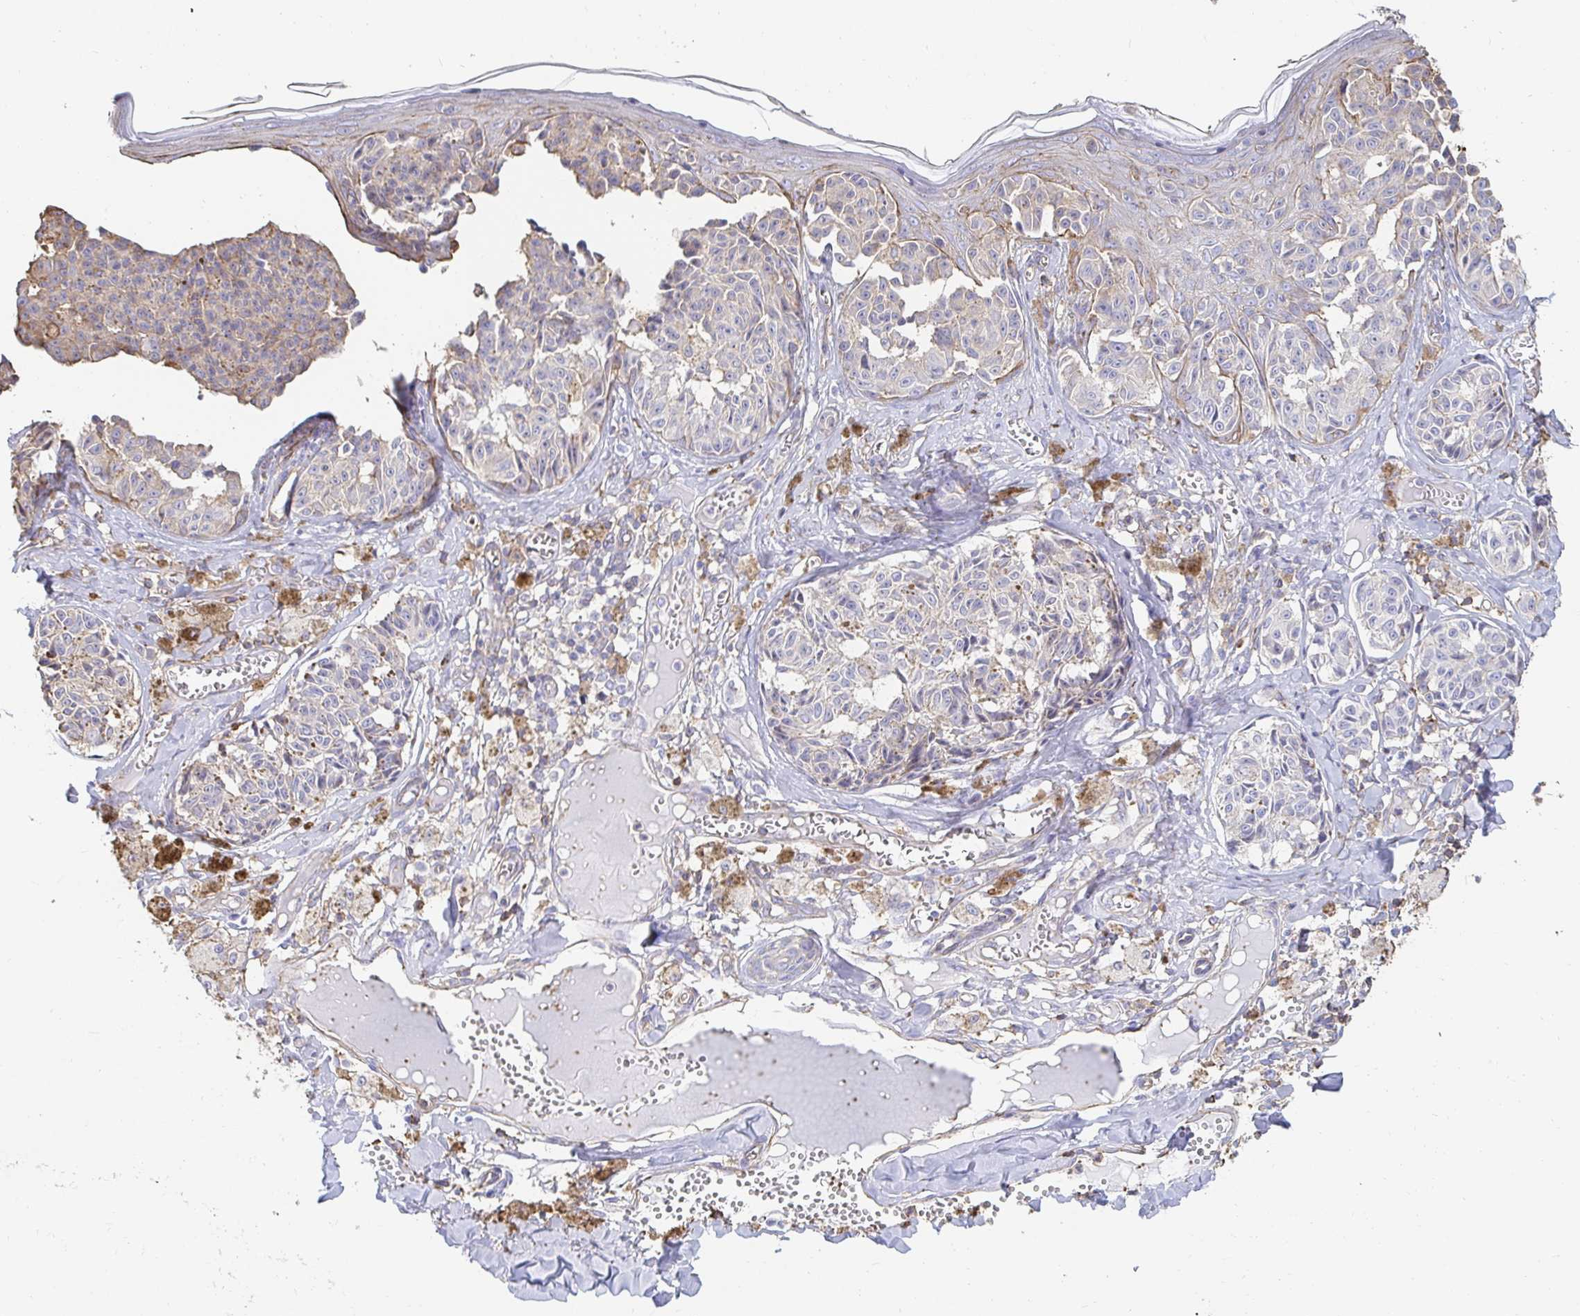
{"staining": {"intensity": "weak", "quantity": "25%-75%", "location": "cytoplasmic/membranous"}, "tissue": "melanoma", "cell_type": "Tumor cells", "image_type": "cancer", "snomed": [{"axis": "morphology", "description": "Malignant melanoma, NOS"}, {"axis": "topography", "description": "Skin"}], "caption": "A high-resolution micrograph shows immunohistochemistry (IHC) staining of melanoma, which displays weak cytoplasmic/membranous staining in about 25%-75% of tumor cells.", "gene": "PTPN14", "patient": {"sex": "female", "age": 43}}